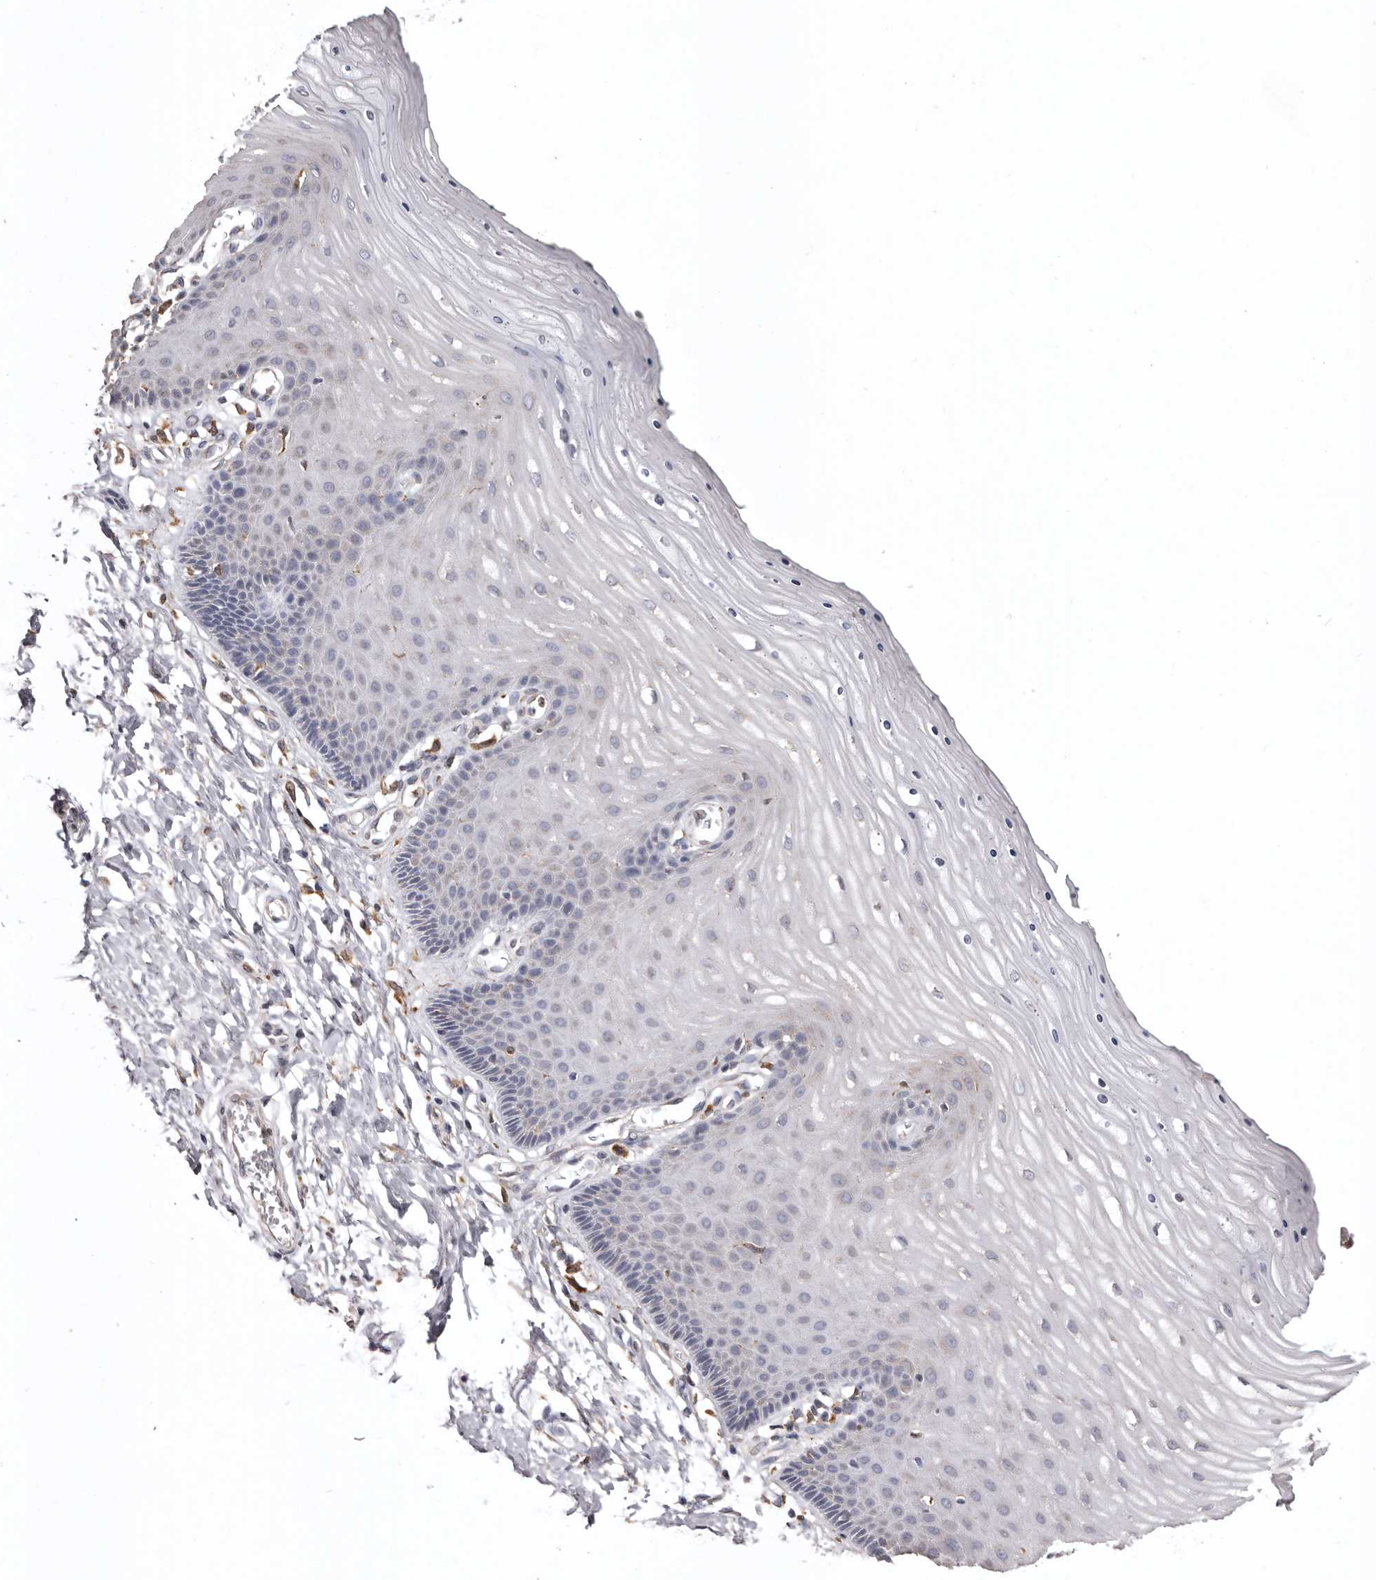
{"staining": {"intensity": "negative", "quantity": "none", "location": "none"}, "tissue": "cervix", "cell_type": "Glandular cells", "image_type": "normal", "snomed": [{"axis": "morphology", "description": "Normal tissue, NOS"}, {"axis": "topography", "description": "Cervix"}], "caption": "Immunohistochemistry of unremarkable cervix shows no positivity in glandular cells.", "gene": "INKA2", "patient": {"sex": "female", "age": 55}}